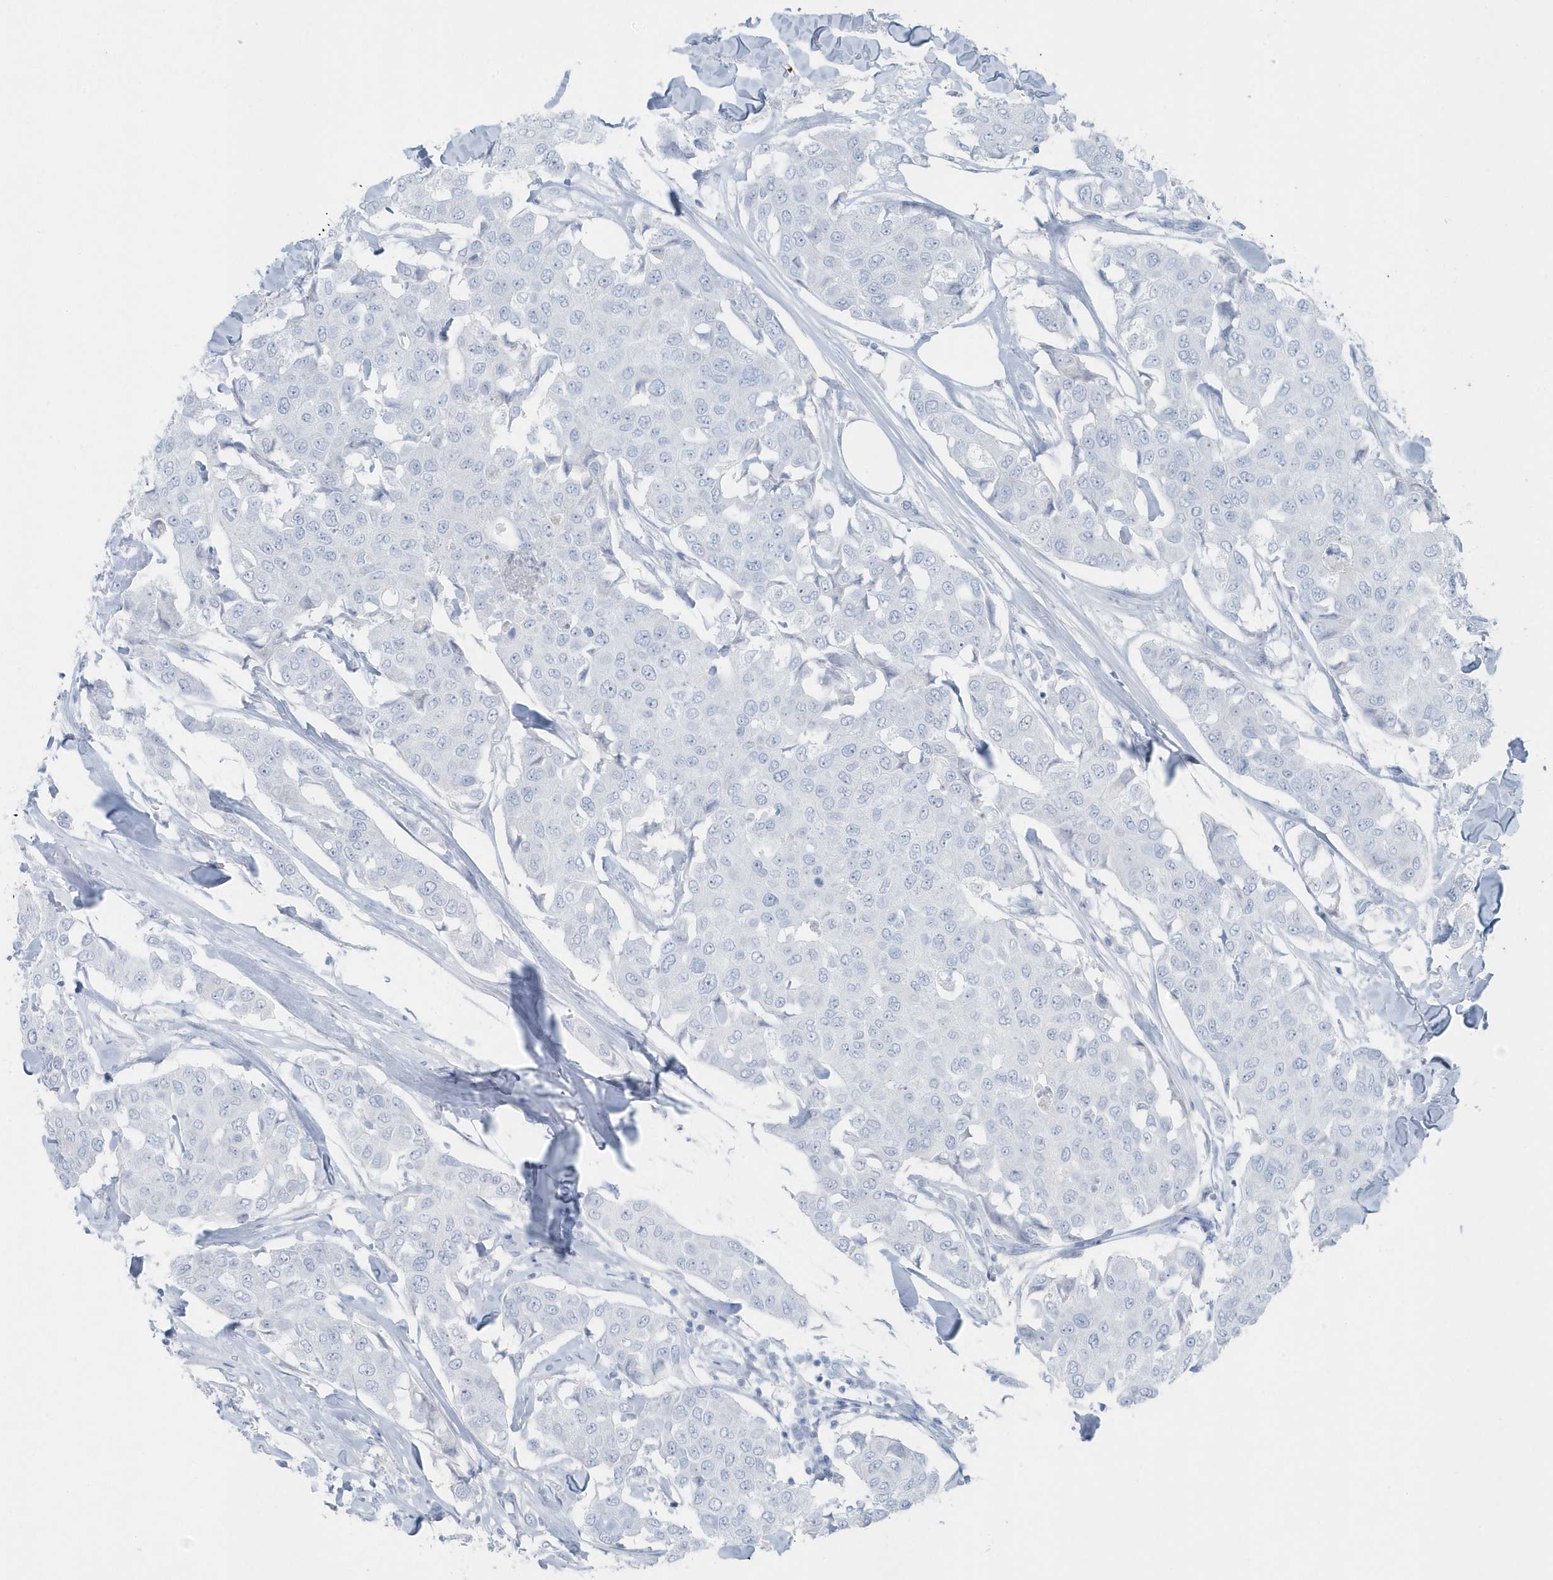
{"staining": {"intensity": "negative", "quantity": "none", "location": "none"}, "tissue": "breast cancer", "cell_type": "Tumor cells", "image_type": "cancer", "snomed": [{"axis": "morphology", "description": "Duct carcinoma"}, {"axis": "topography", "description": "Breast"}], "caption": "Breast cancer (invasive ductal carcinoma) was stained to show a protein in brown. There is no significant positivity in tumor cells.", "gene": "FAM98A", "patient": {"sex": "female", "age": 80}}